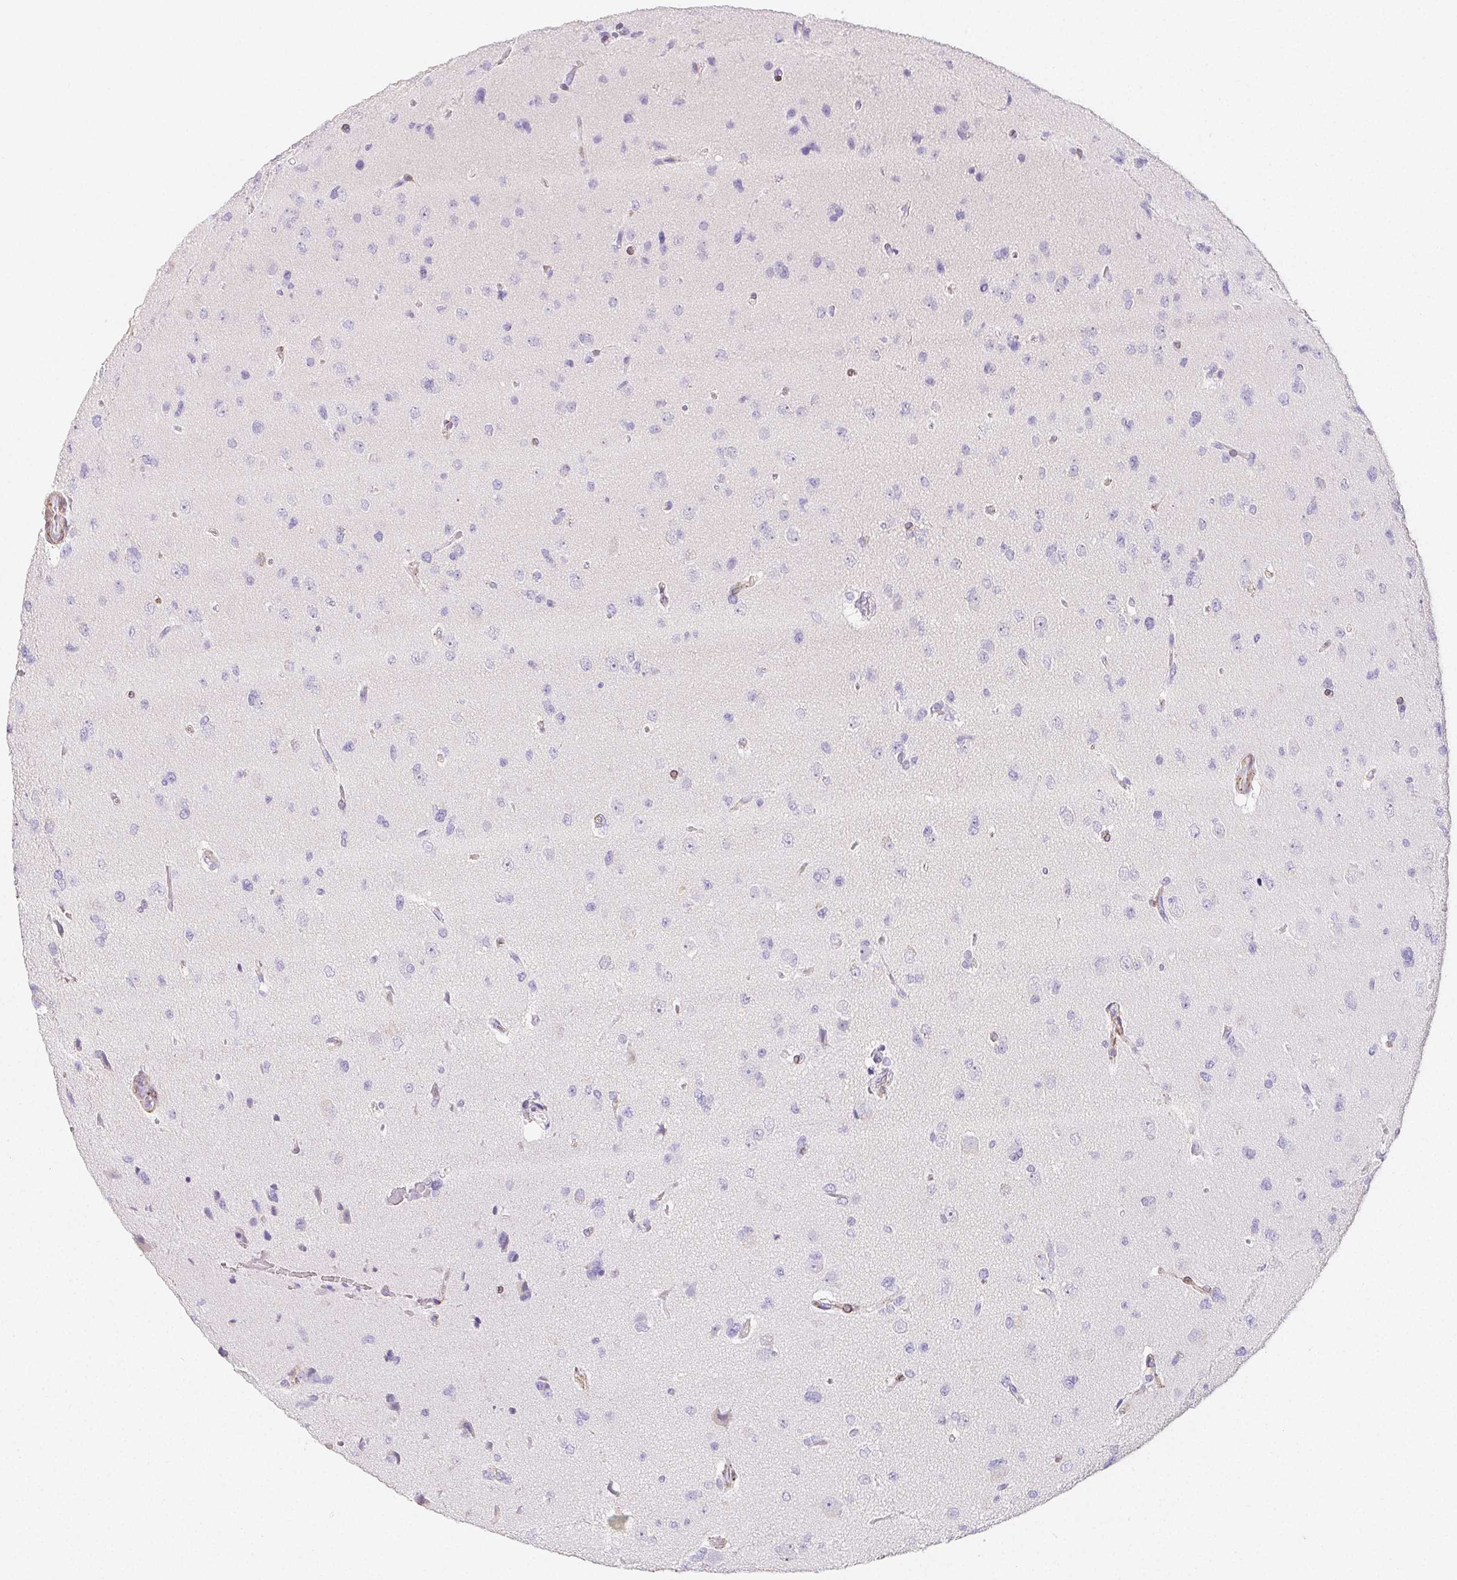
{"staining": {"intensity": "negative", "quantity": "none", "location": "none"}, "tissue": "glioma", "cell_type": "Tumor cells", "image_type": "cancer", "snomed": [{"axis": "morphology", "description": "Glioma, malignant, Low grade"}, {"axis": "topography", "description": "Brain"}], "caption": "Tumor cells show no significant positivity in glioma. Brightfield microscopy of immunohistochemistry (IHC) stained with DAB (brown) and hematoxylin (blue), captured at high magnification.", "gene": "HRC", "patient": {"sex": "female", "age": 55}}